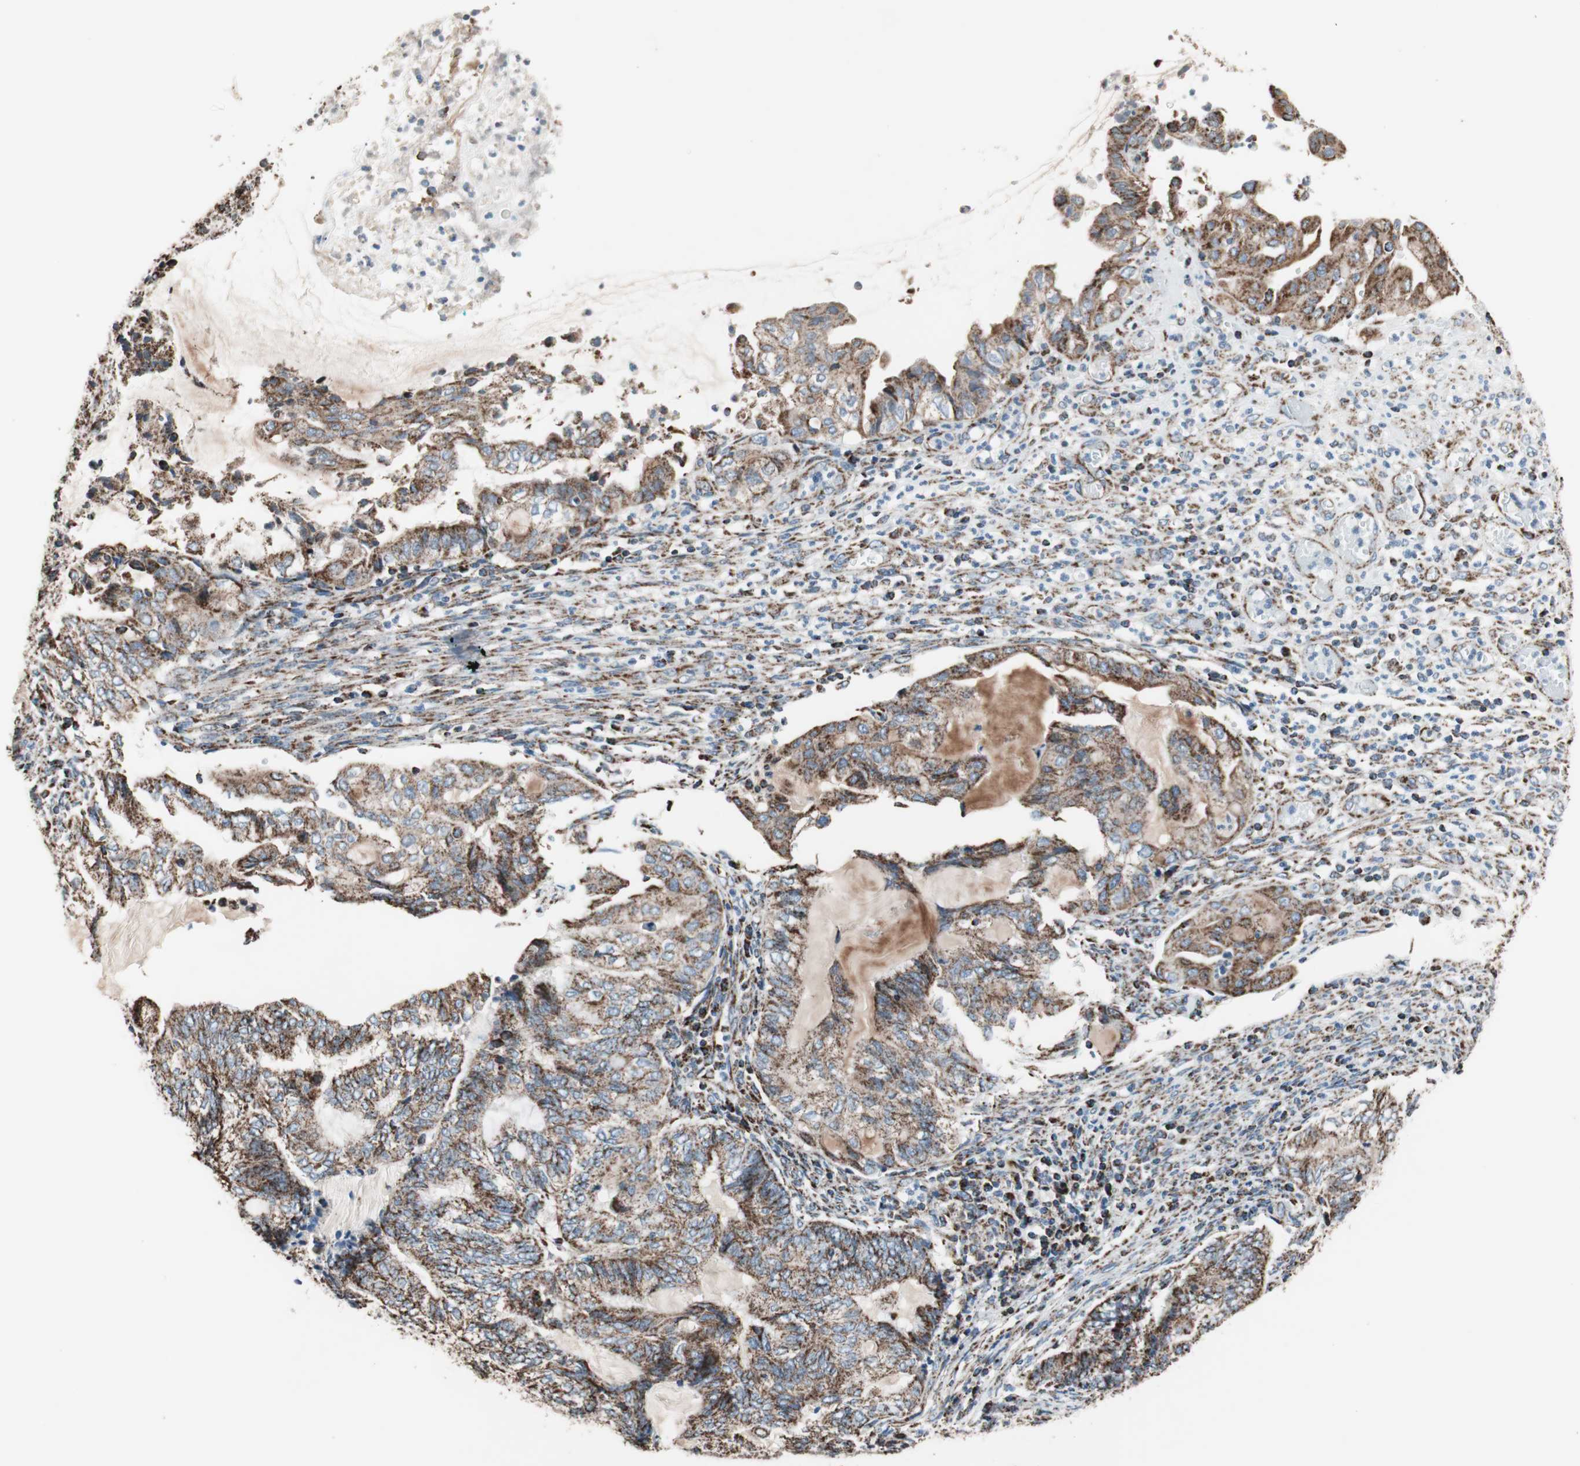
{"staining": {"intensity": "strong", "quantity": ">75%", "location": "cytoplasmic/membranous"}, "tissue": "endometrial cancer", "cell_type": "Tumor cells", "image_type": "cancer", "snomed": [{"axis": "morphology", "description": "Adenocarcinoma, NOS"}, {"axis": "topography", "description": "Uterus"}, {"axis": "topography", "description": "Endometrium"}], "caption": "This is a photomicrograph of IHC staining of endometrial adenocarcinoma, which shows strong positivity in the cytoplasmic/membranous of tumor cells.", "gene": "PCSK4", "patient": {"sex": "female", "age": 70}}